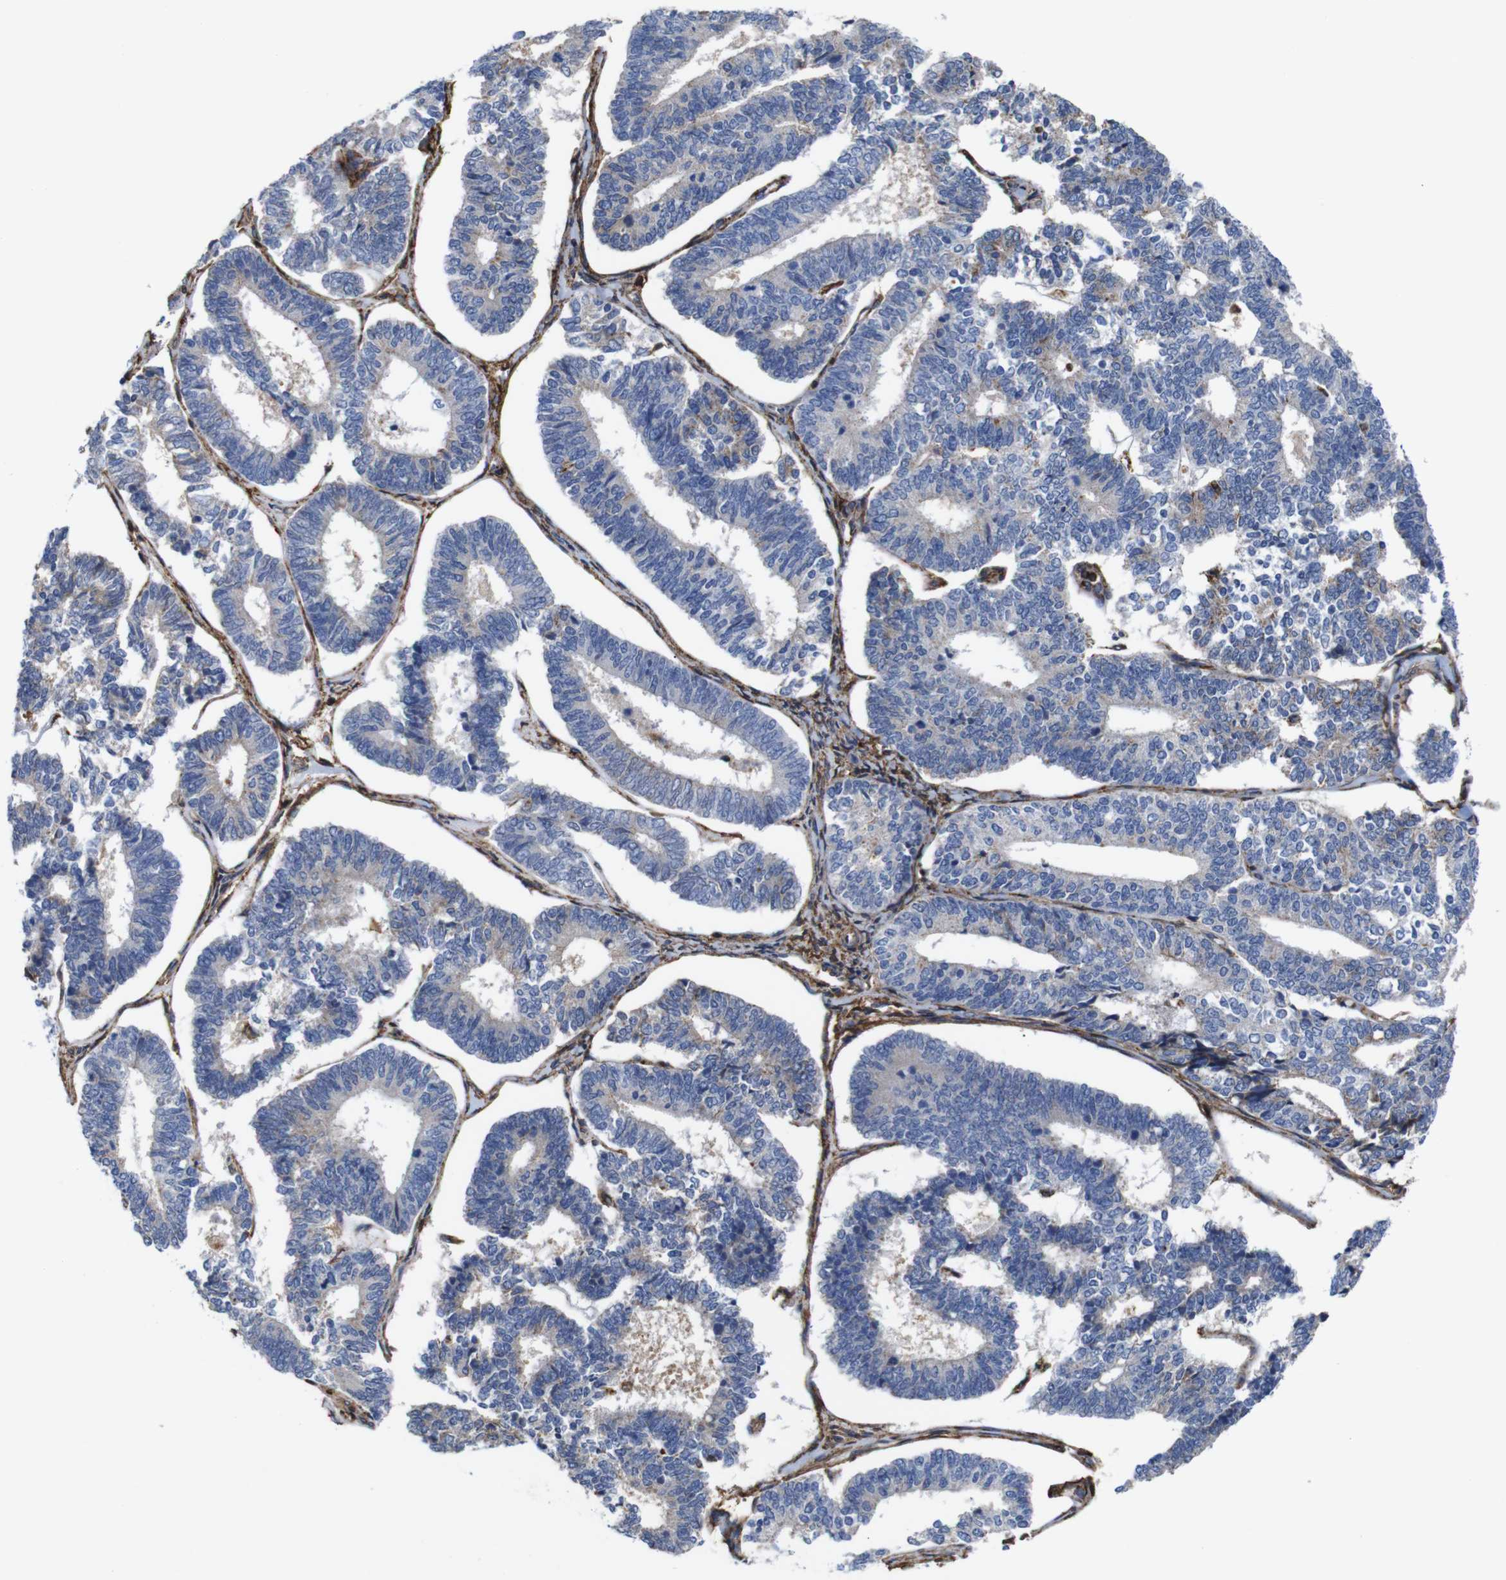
{"staining": {"intensity": "negative", "quantity": "none", "location": "none"}, "tissue": "endometrial cancer", "cell_type": "Tumor cells", "image_type": "cancer", "snomed": [{"axis": "morphology", "description": "Adenocarcinoma, NOS"}, {"axis": "topography", "description": "Endometrium"}], "caption": "Tumor cells are negative for protein expression in human endometrial adenocarcinoma.", "gene": "PI4KA", "patient": {"sex": "female", "age": 70}}